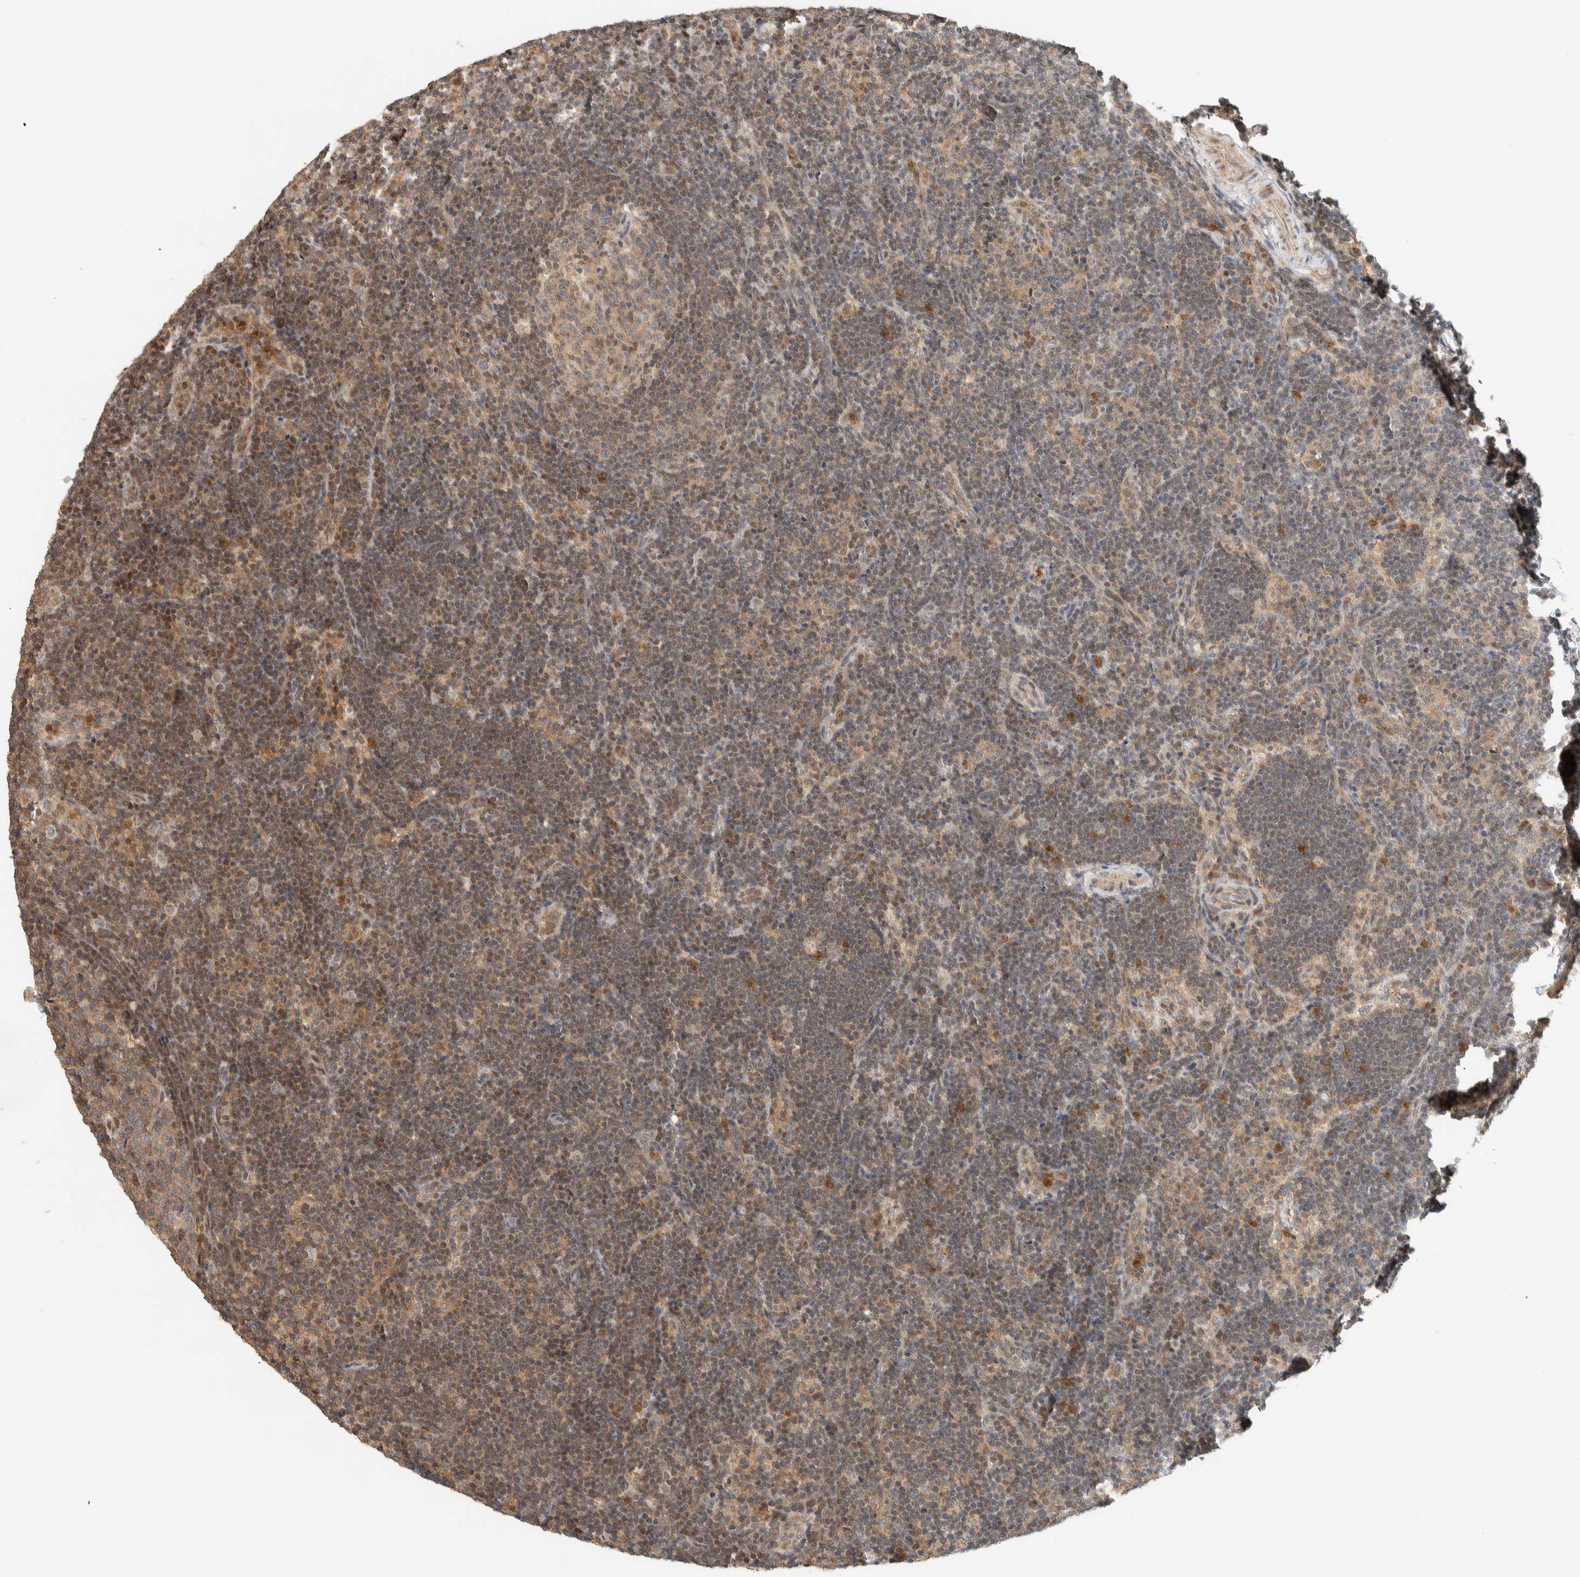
{"staining": {"intensity": "weak", "quantity": ">75%", "location": "cytoplasmic/membranous"}, "tissue": "lymph node", "cell_type": "Germinal center cells", "image_type": "normal", "snomed": [{"axis": "morphology", "description": "Normal tissue, NOS"}, {"axis": "topography", "description": "Lymph node"}], "caption": "High-power microscopy captured an IHC photomicrograph of normal lymph node, revealing weak cytoplasmic/membranous staining in approximately >75% of germinal center cells.", "gene": "ARFGEF1", "patient": {"sex": "female", "age": 22}}